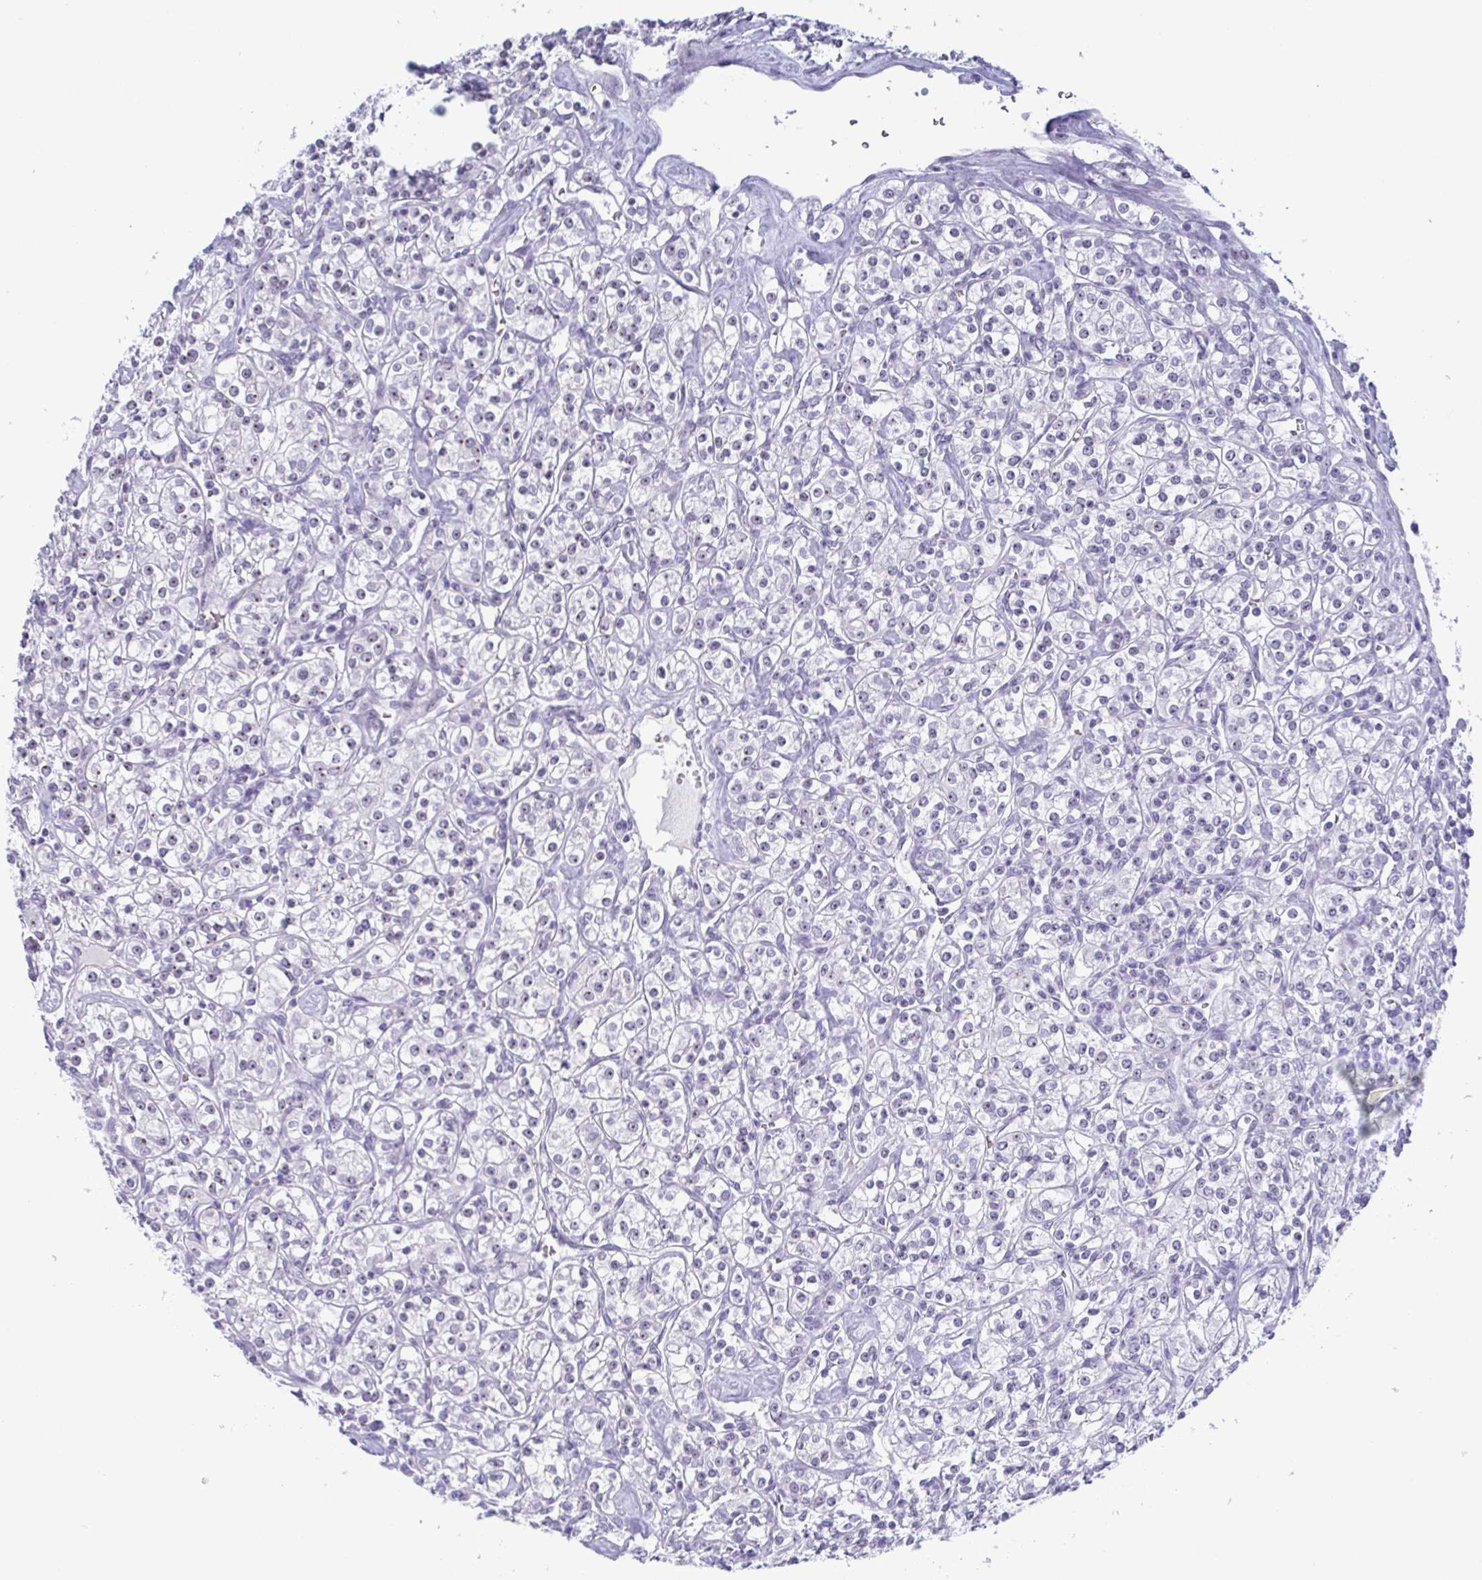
{"staining": {"intensity": "weak", "quantity": "<25%", "location": "nuclear"}, "tissue": "renal cancer", "cell_type": "Tumor cells", "image_type": "cancer", "snomed": [{"axis": "morphology", "description": "Adenocarcinoma, NOS"}, {"axis": "topography", "description": "Kidney"}], "caption": "Human adenocarcinoma (renal) stained for a protein using immunohistochemistry shows no expression in tumor cells.", "gene": "BZW1", "patient": {"sex": "male", "age": 77}}